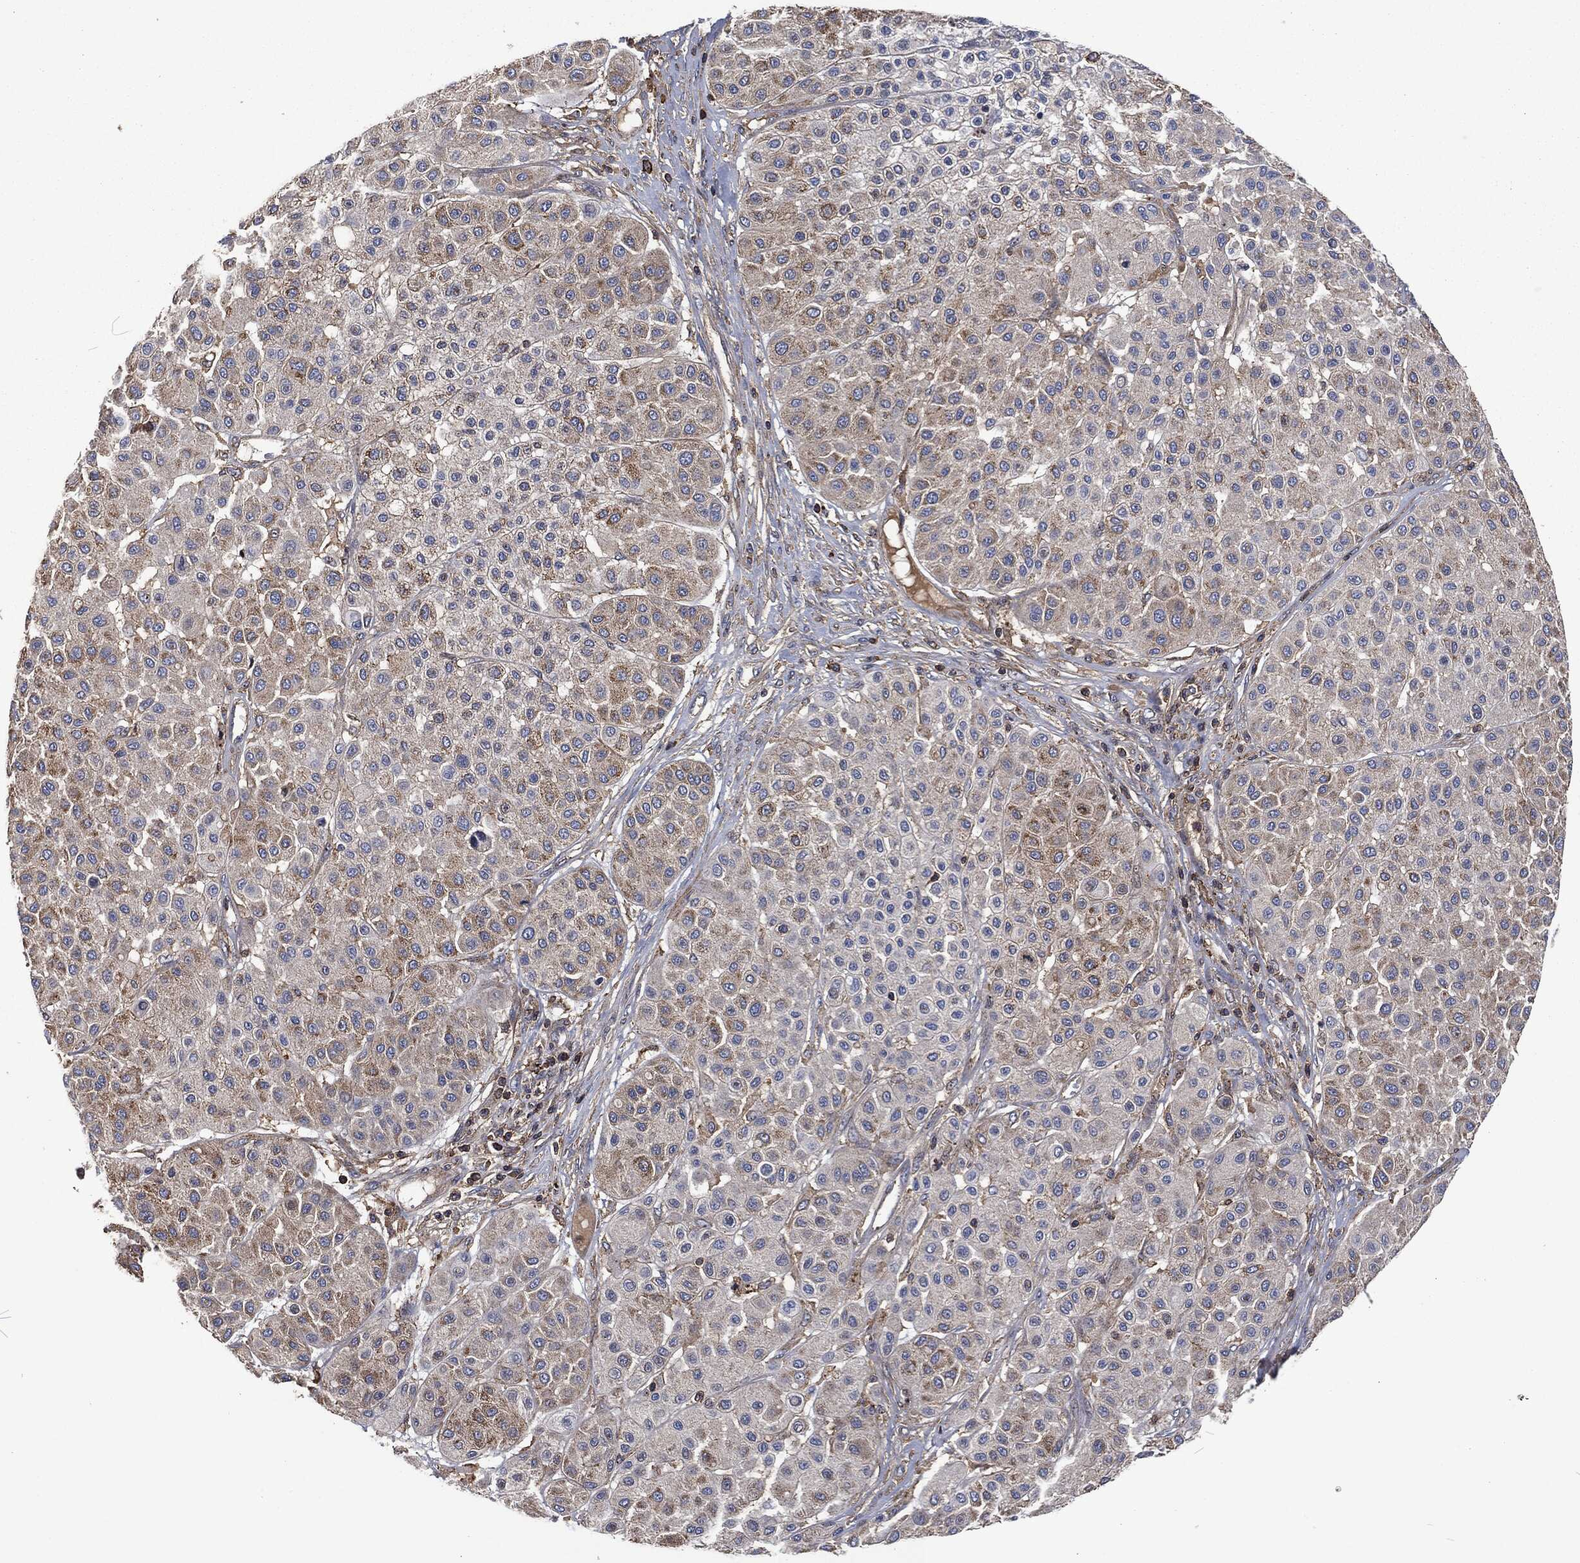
{"staining": {"intensity": "moderate", "quantity": "<25%", "location": "cytoplasmic/membranous"}, "tissue": "melanoma", "cell_type": "Tumor cells", "image_type": "cancer", "snomed": [{"axis": "morphology", "description": "Malignant melanoma, Metastatic site"}, {"axis": "topography", "description": "Smooth muscle"}], "caption": "IHC (DAB) staining of human malignant melanoma (metastatic site) reveals moderate cytoplasmic/membranous protein staining in about <25% of tumor cells. (IHC, brightfield microscopy, high magnification).", "gene": "LGALS9", "patient": {"sex": "male", "age": 41}}